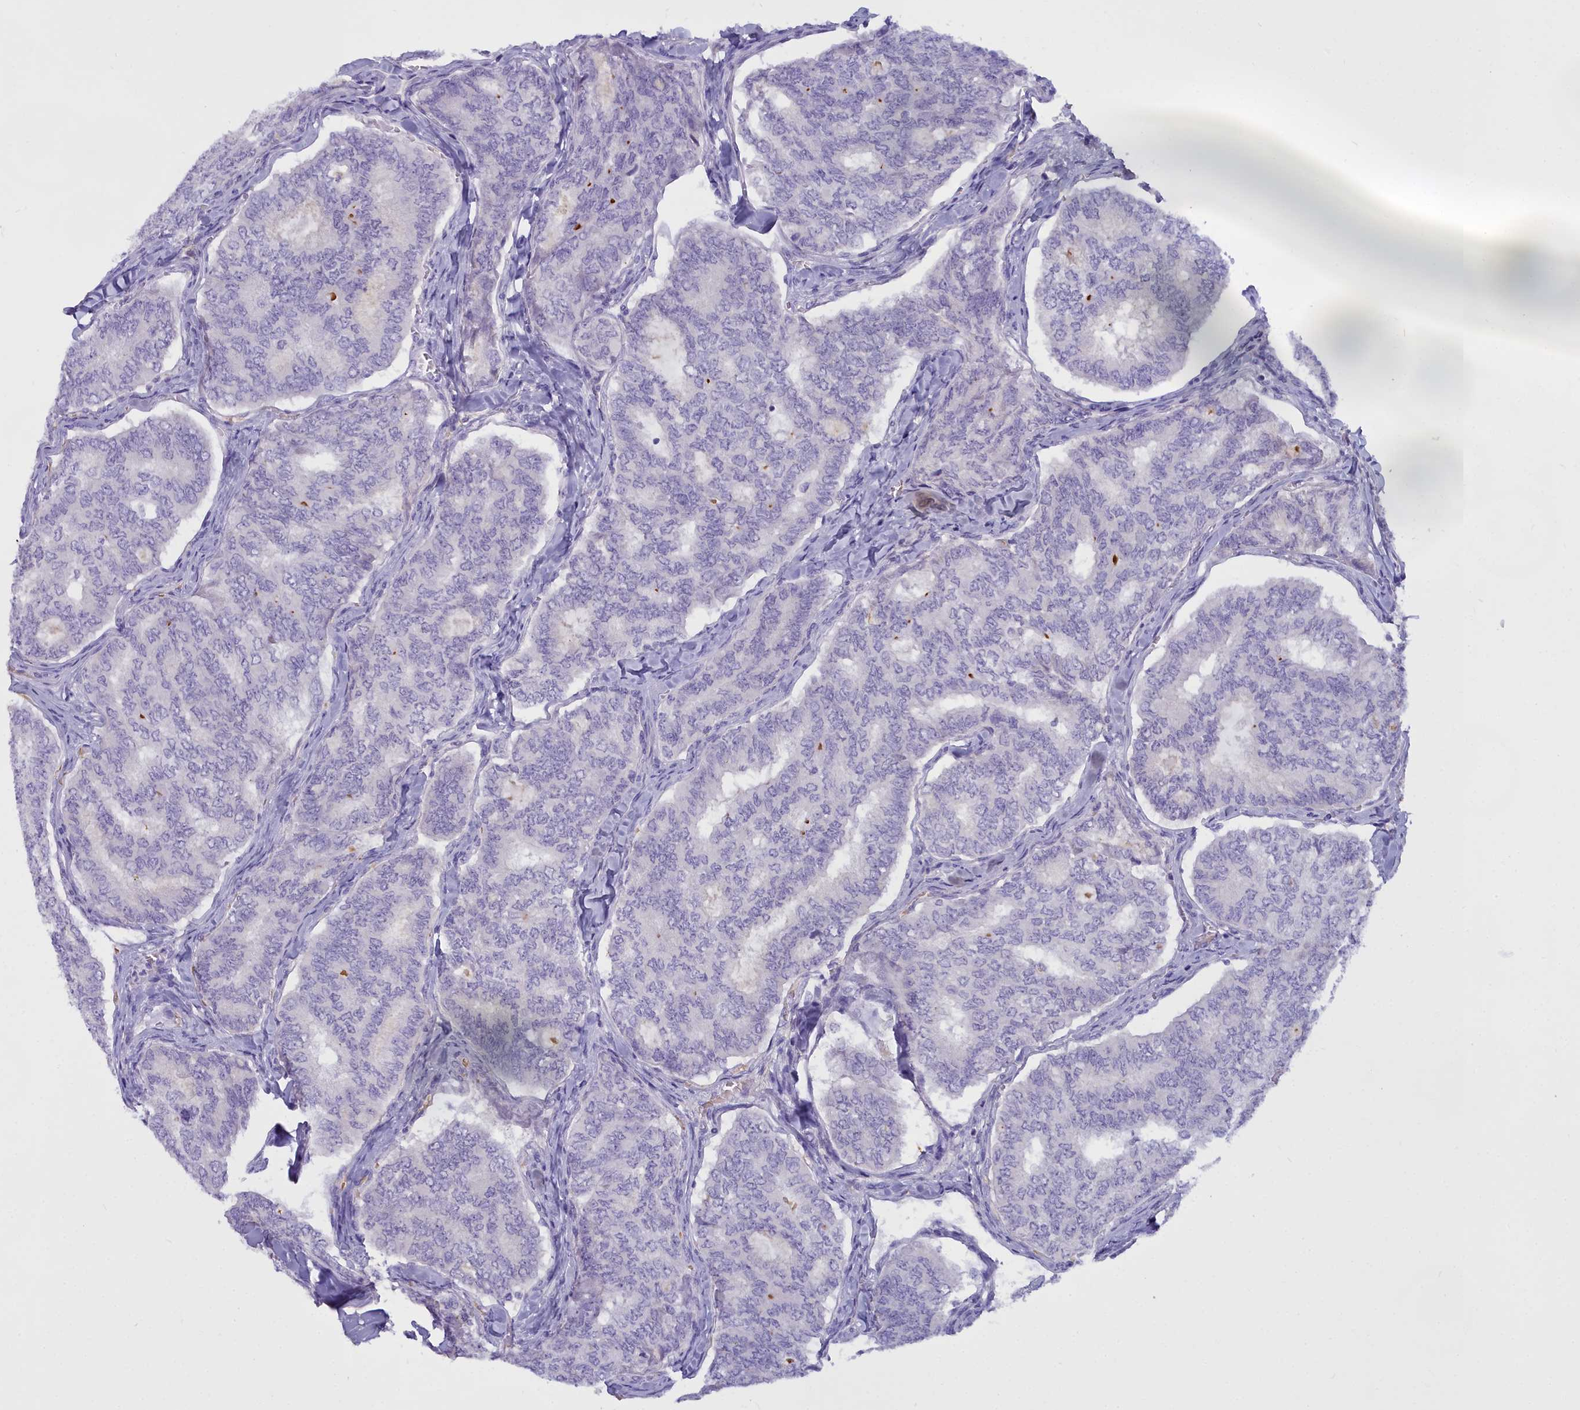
{"staining": {"intensity": "negative", "quantity": "none", "location": "none"}, "tissue": "thyroid cancer", "cell_type": "Tumor cells", "image_type": "cancer", "snomed": [{"axis": "morphology", "description": "Papillary adenocarcinoma, NOS"}, {"axis": "topography", "description": "Thyroid gland"}], "caption": "Protein analysis of thyroid papillary adenocarcinoma demonstrates no significant staining in tumor cells.", "gene": "OSTN", "patient": {"sex": "female", "age": 35}}